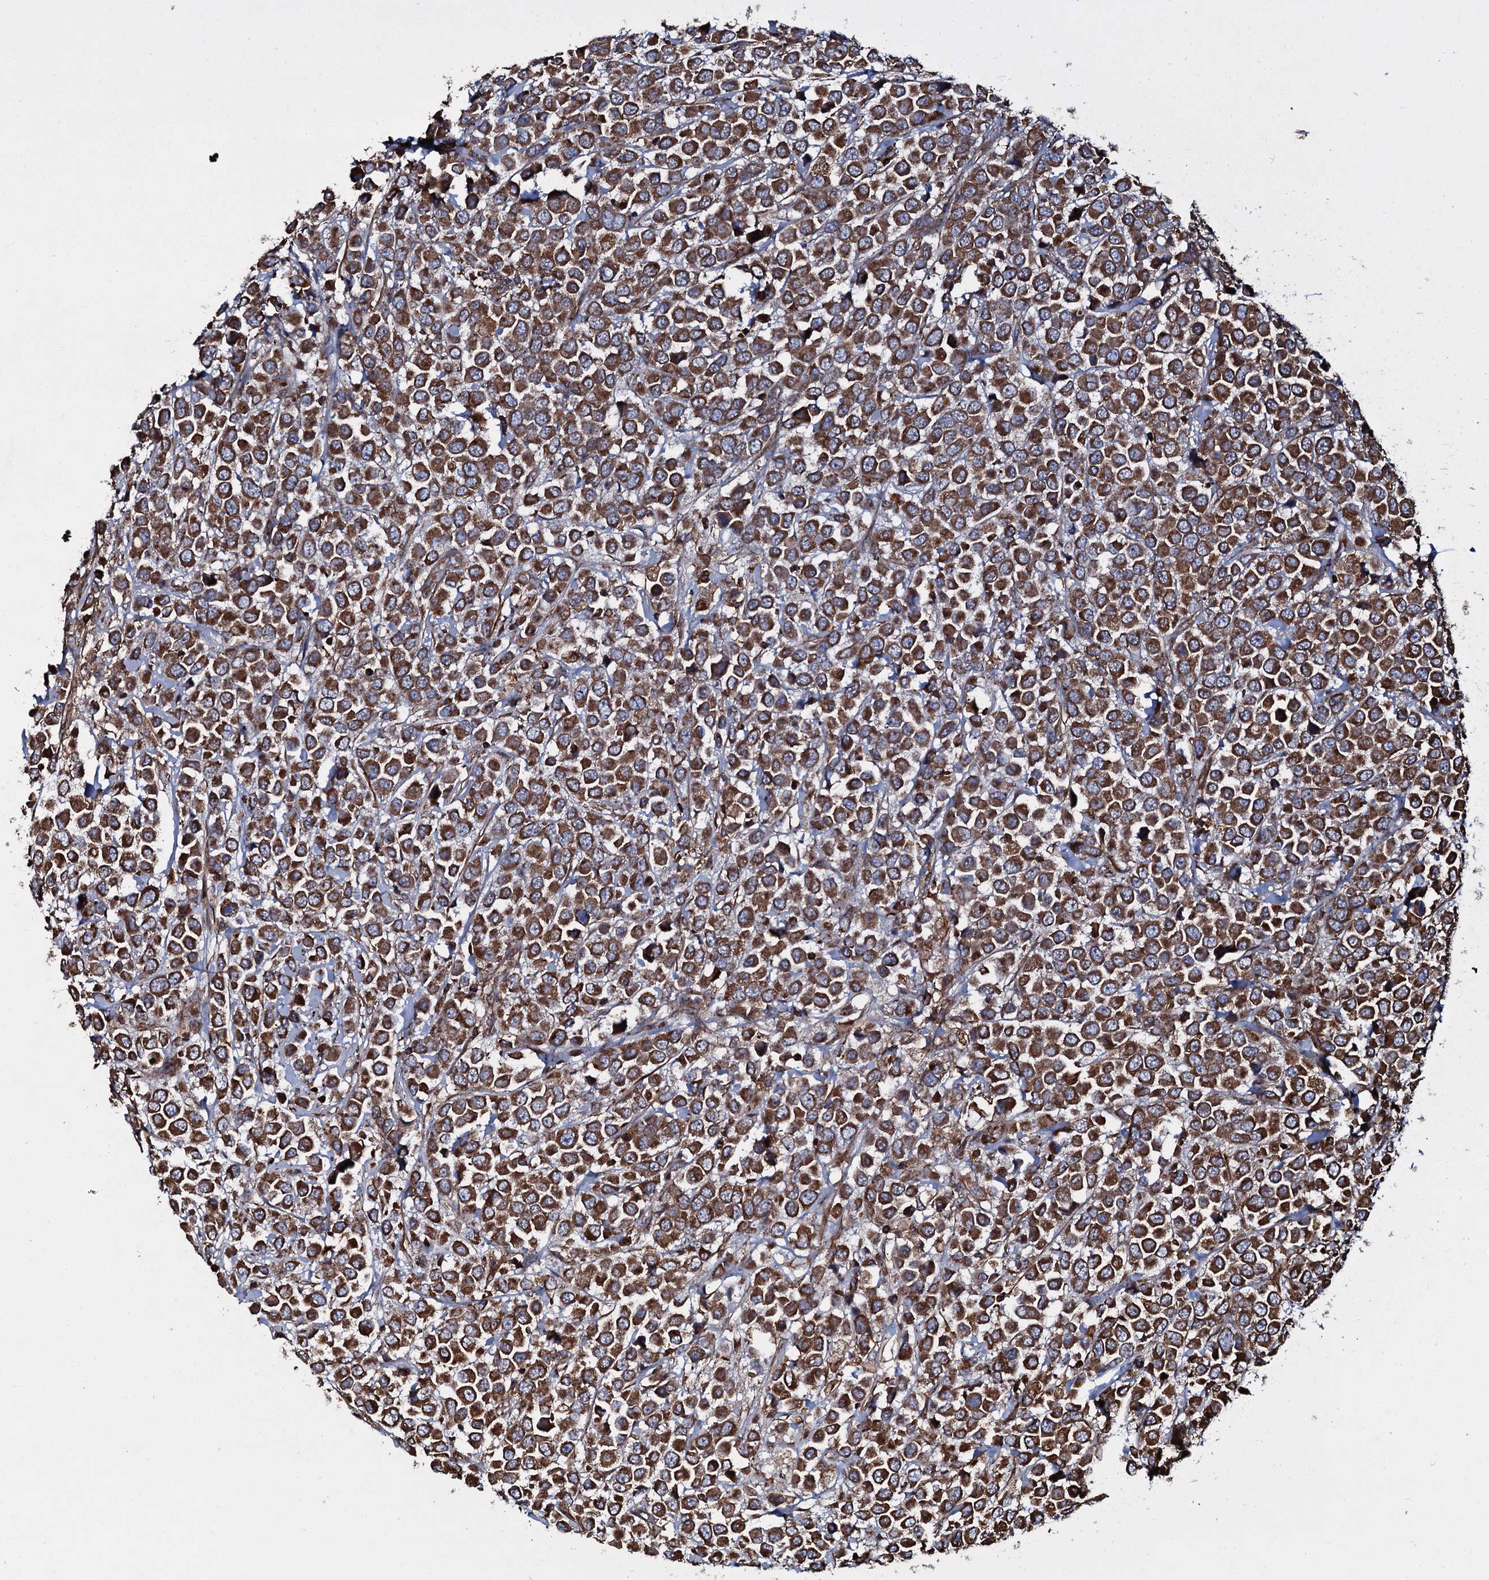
{"staining": {"intensity": "strong", "quantity": ">75%", "location": "cytoplasmic/membranous"}, "tissue": "breast cancer", "cell_type": "Tumor cells", "image_type": "cancer", "snomed": [{"axis": "morphology", "description": "Duct carcinoma"}, {"axis": "topography", "description": "Breast"}], "caption": "Protein staining of breast infiltrating ductal carcinoma tissue demonstrates strong cytoplasmic/membranous positivity in approximately >75% of tumor cells. The staining was performed using DAB to visualize the protein expression in brown, while the nuclei were stained in blue with hematoxylin (Magnification: 20x).", "gene": "VWA8", "patient": {"sex": "female", "age": 61}}